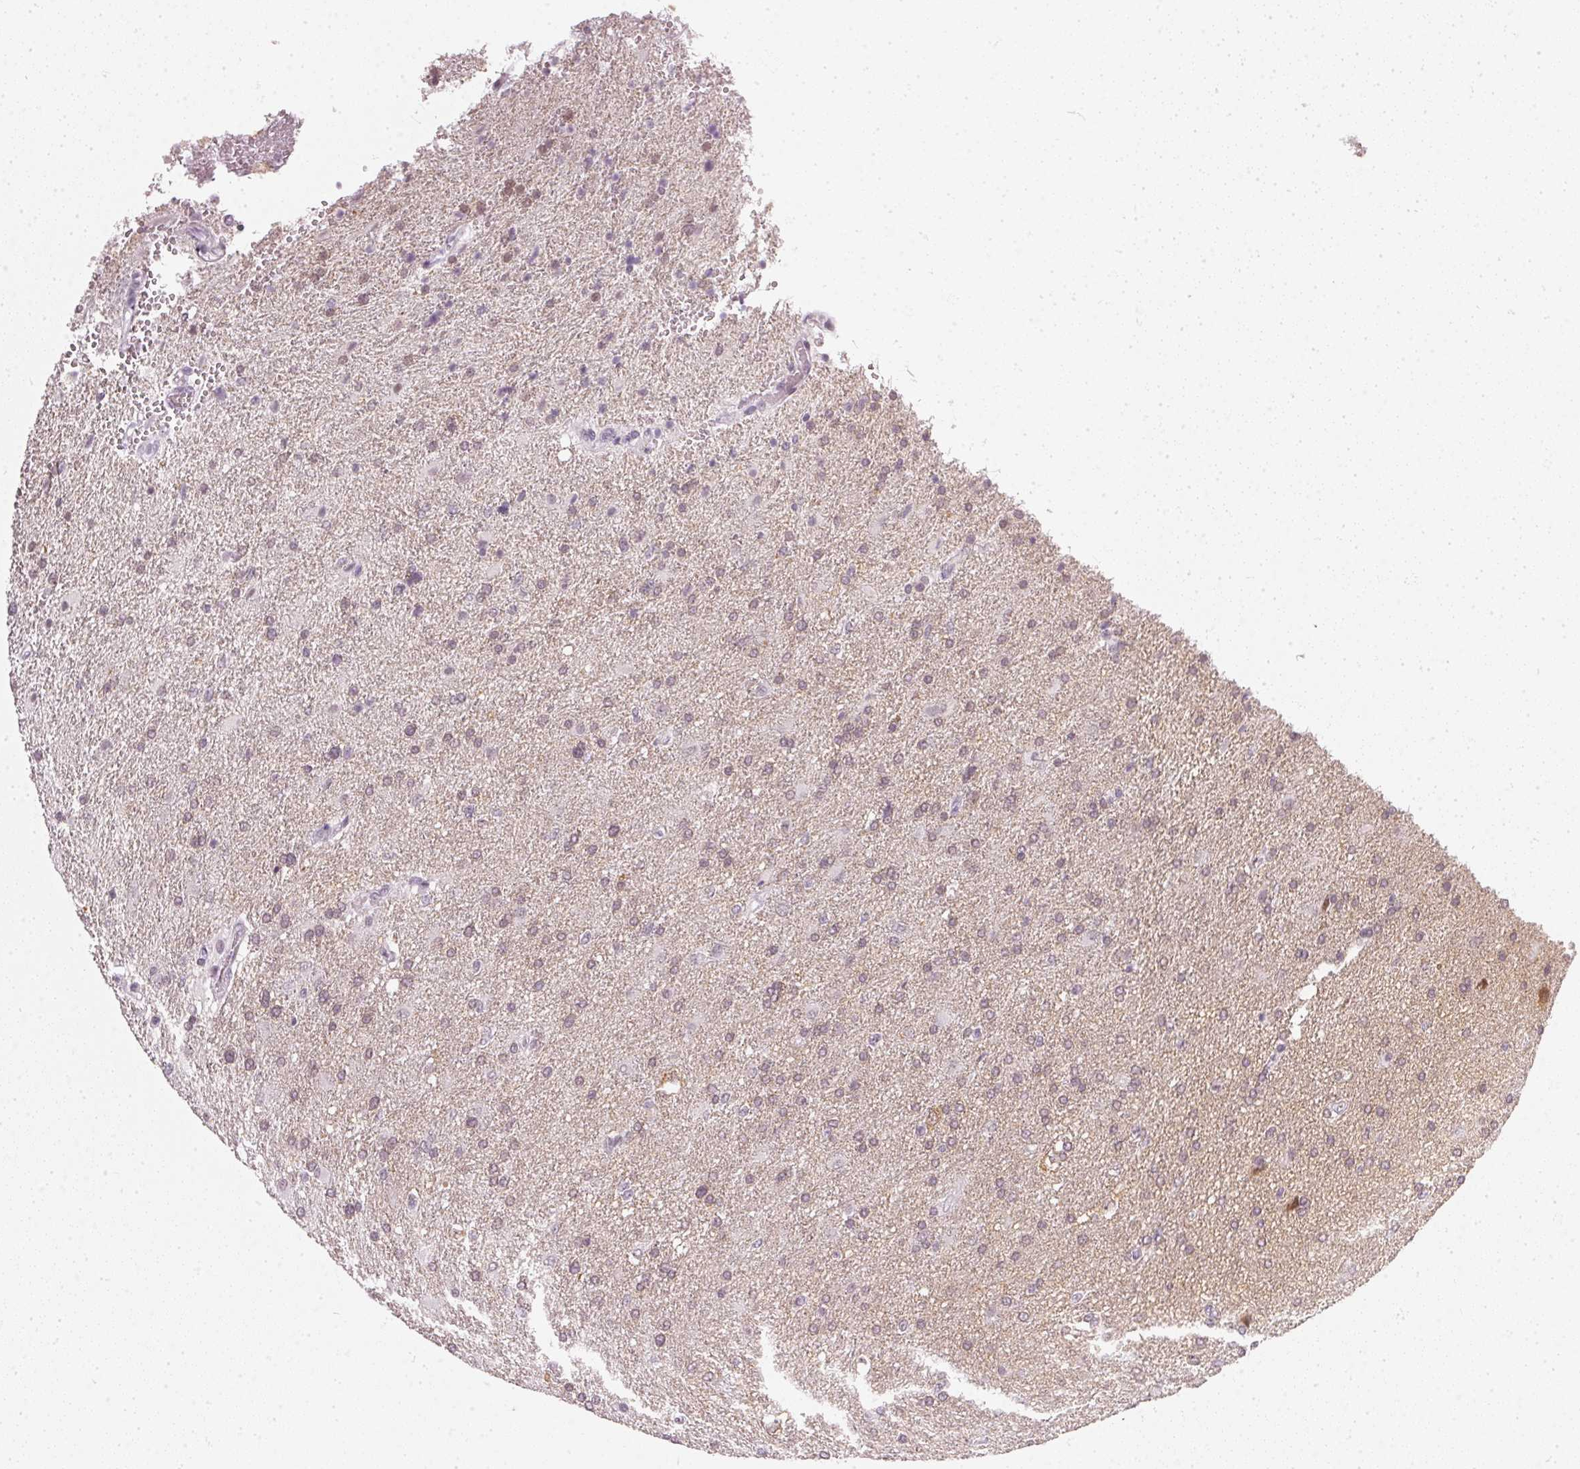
{"staining": {"intensity": "weak", "quantity": "<25%", "location": "nuclear"}, "tissue": "glioma", "cell_type": "Tumor cells", "image_type": "cancer", "snomed": [{"axis": "morphology", "description": "Glioma, malignant, High grade"}, {"axis": "topography", "description": "Brain"}], "caption": "Image shows no significant protein expression in tumor cells of glioma.", "gene": "DNAJC6", "patient": {"sex": "male", "age": 56}}